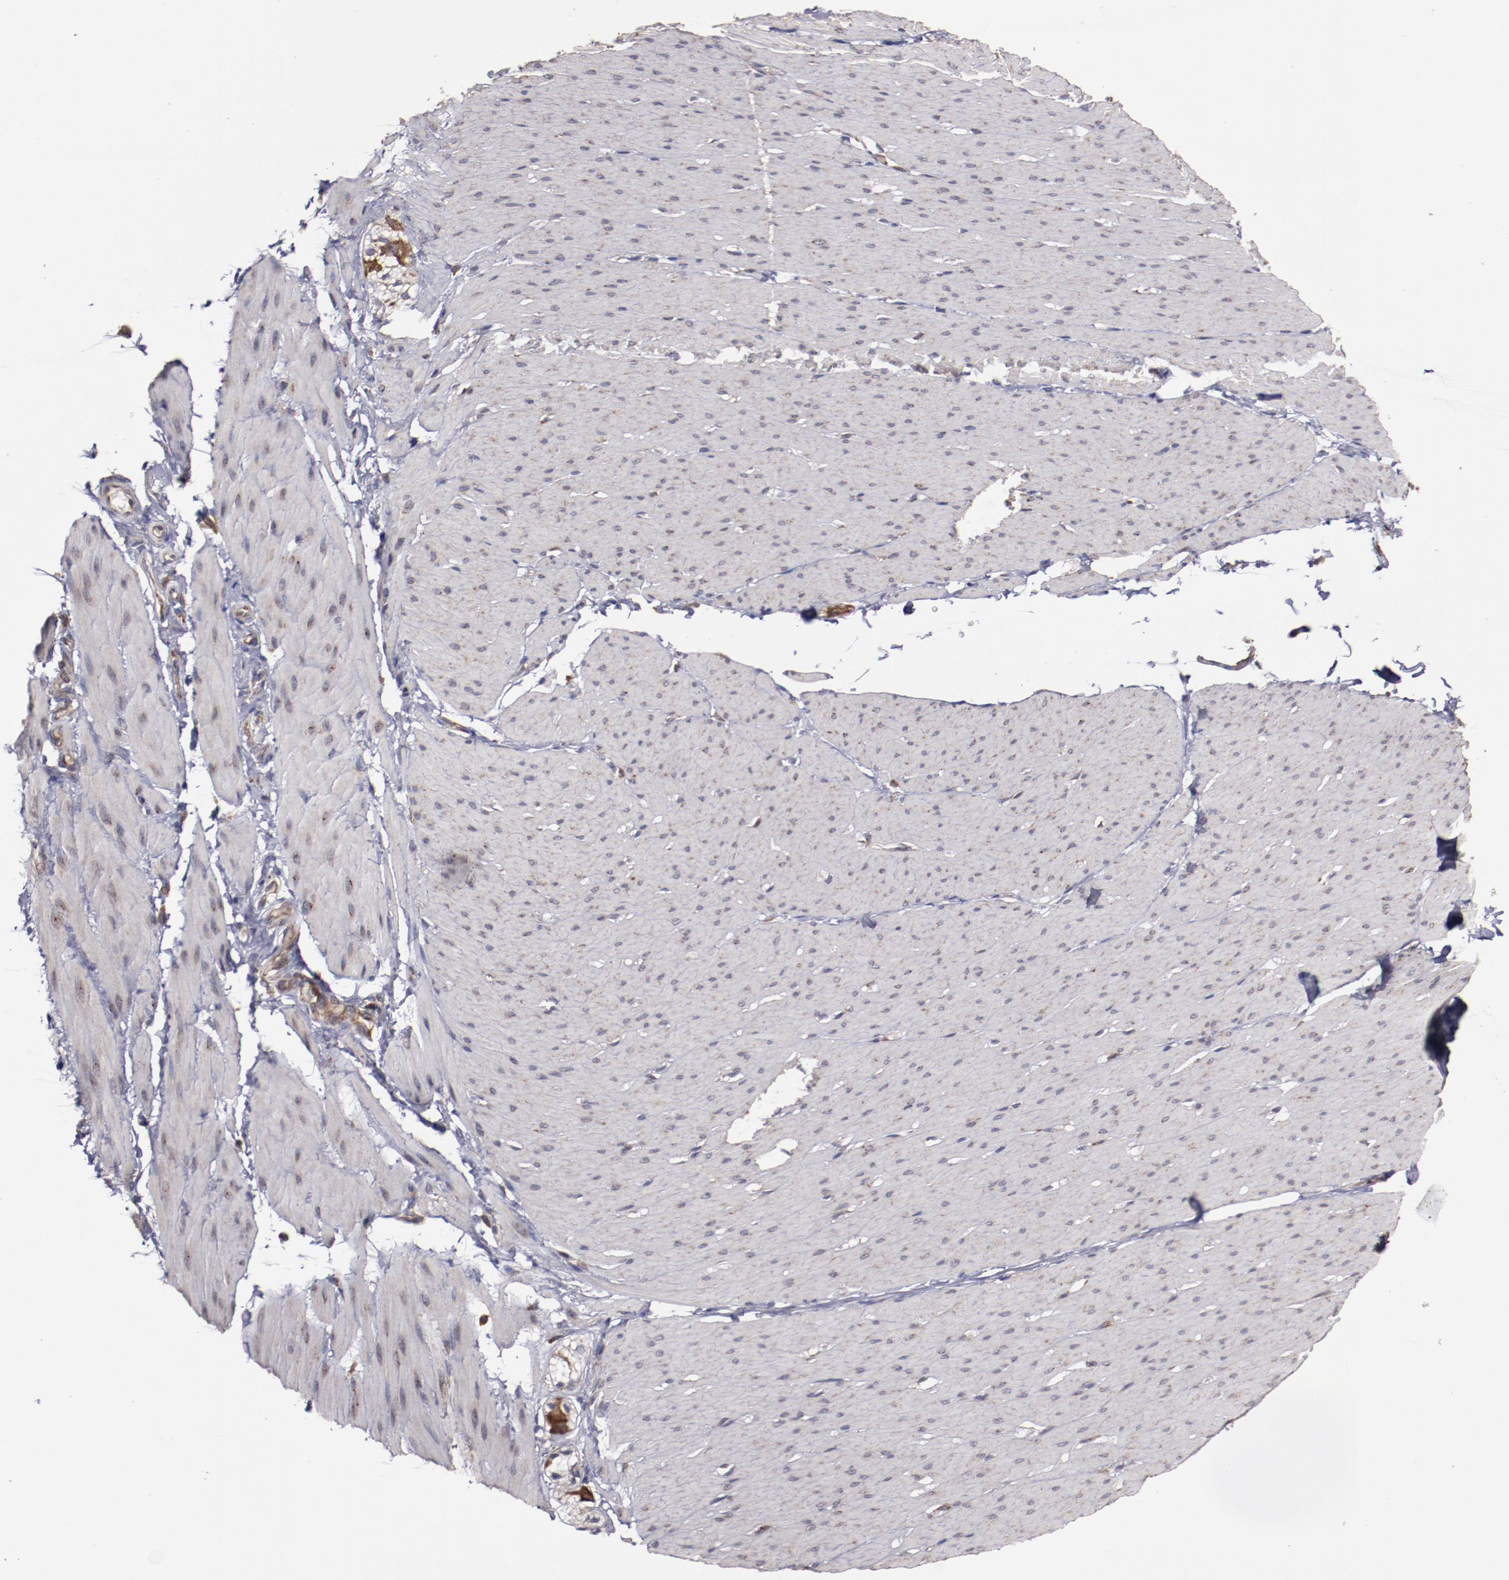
{"staining": {"intensity": "weak", "quantity": "<25%", "location": "cytoplasmic/membranous"}, "tissue": "smooth muscle", "cell_type": "Smooth muscle cells", "image_type": "normal", "snomed": [{"axis": "morphology", "description": "Normal tissue, NOS"}, {"axis": "topography", "description": "Smooth muscle"}, {"axis": "topography", "description": "Colon"}], "caption": "The micrograph shows no significant expression in smooth muscle cells of smooth muscle. (Immunohistochemistry, brightfield microscopy, high magnification).", "gene": "RPS4X", "patient": {"sex": "male", "age": 67}}